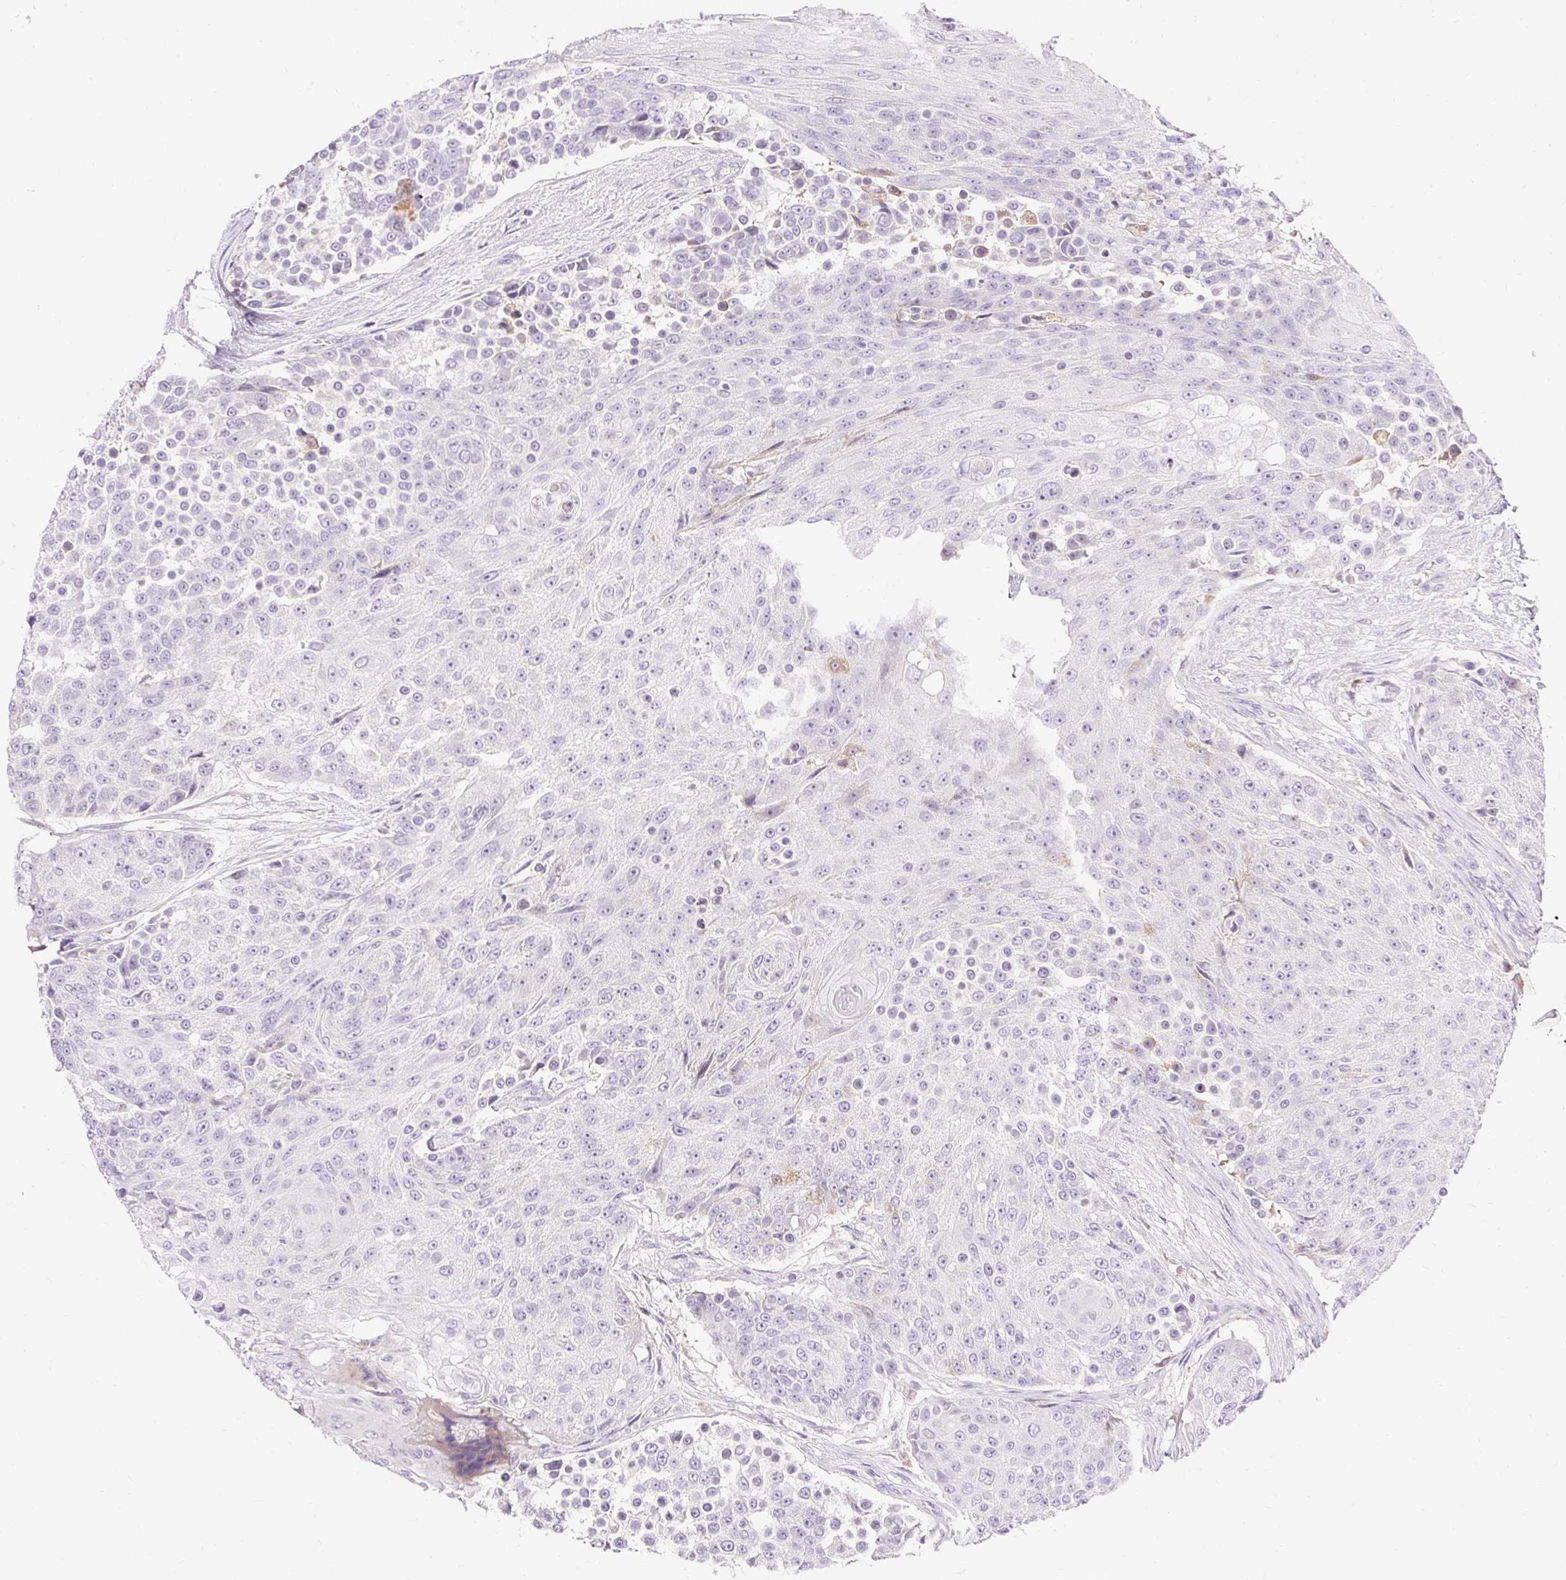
{"staining": {"intensity": "negative", "quantity": "none", "location": "none"}, "tissue": "urothelial cancer", "cell_type": "Tumor cells", "image_type": "cancer", "snomed": [{"axis": "morphology", "description": "Urothelial carcinoma, High grade"}, {"axis": "topography", "description": "Urinary bladder"}], "caption": "Immunohistochemistry of urothelial cancer exhibits no expression in tumor cells.", "gene": "TMEM150C", "patient": {"sex": "female", "age": 63}}